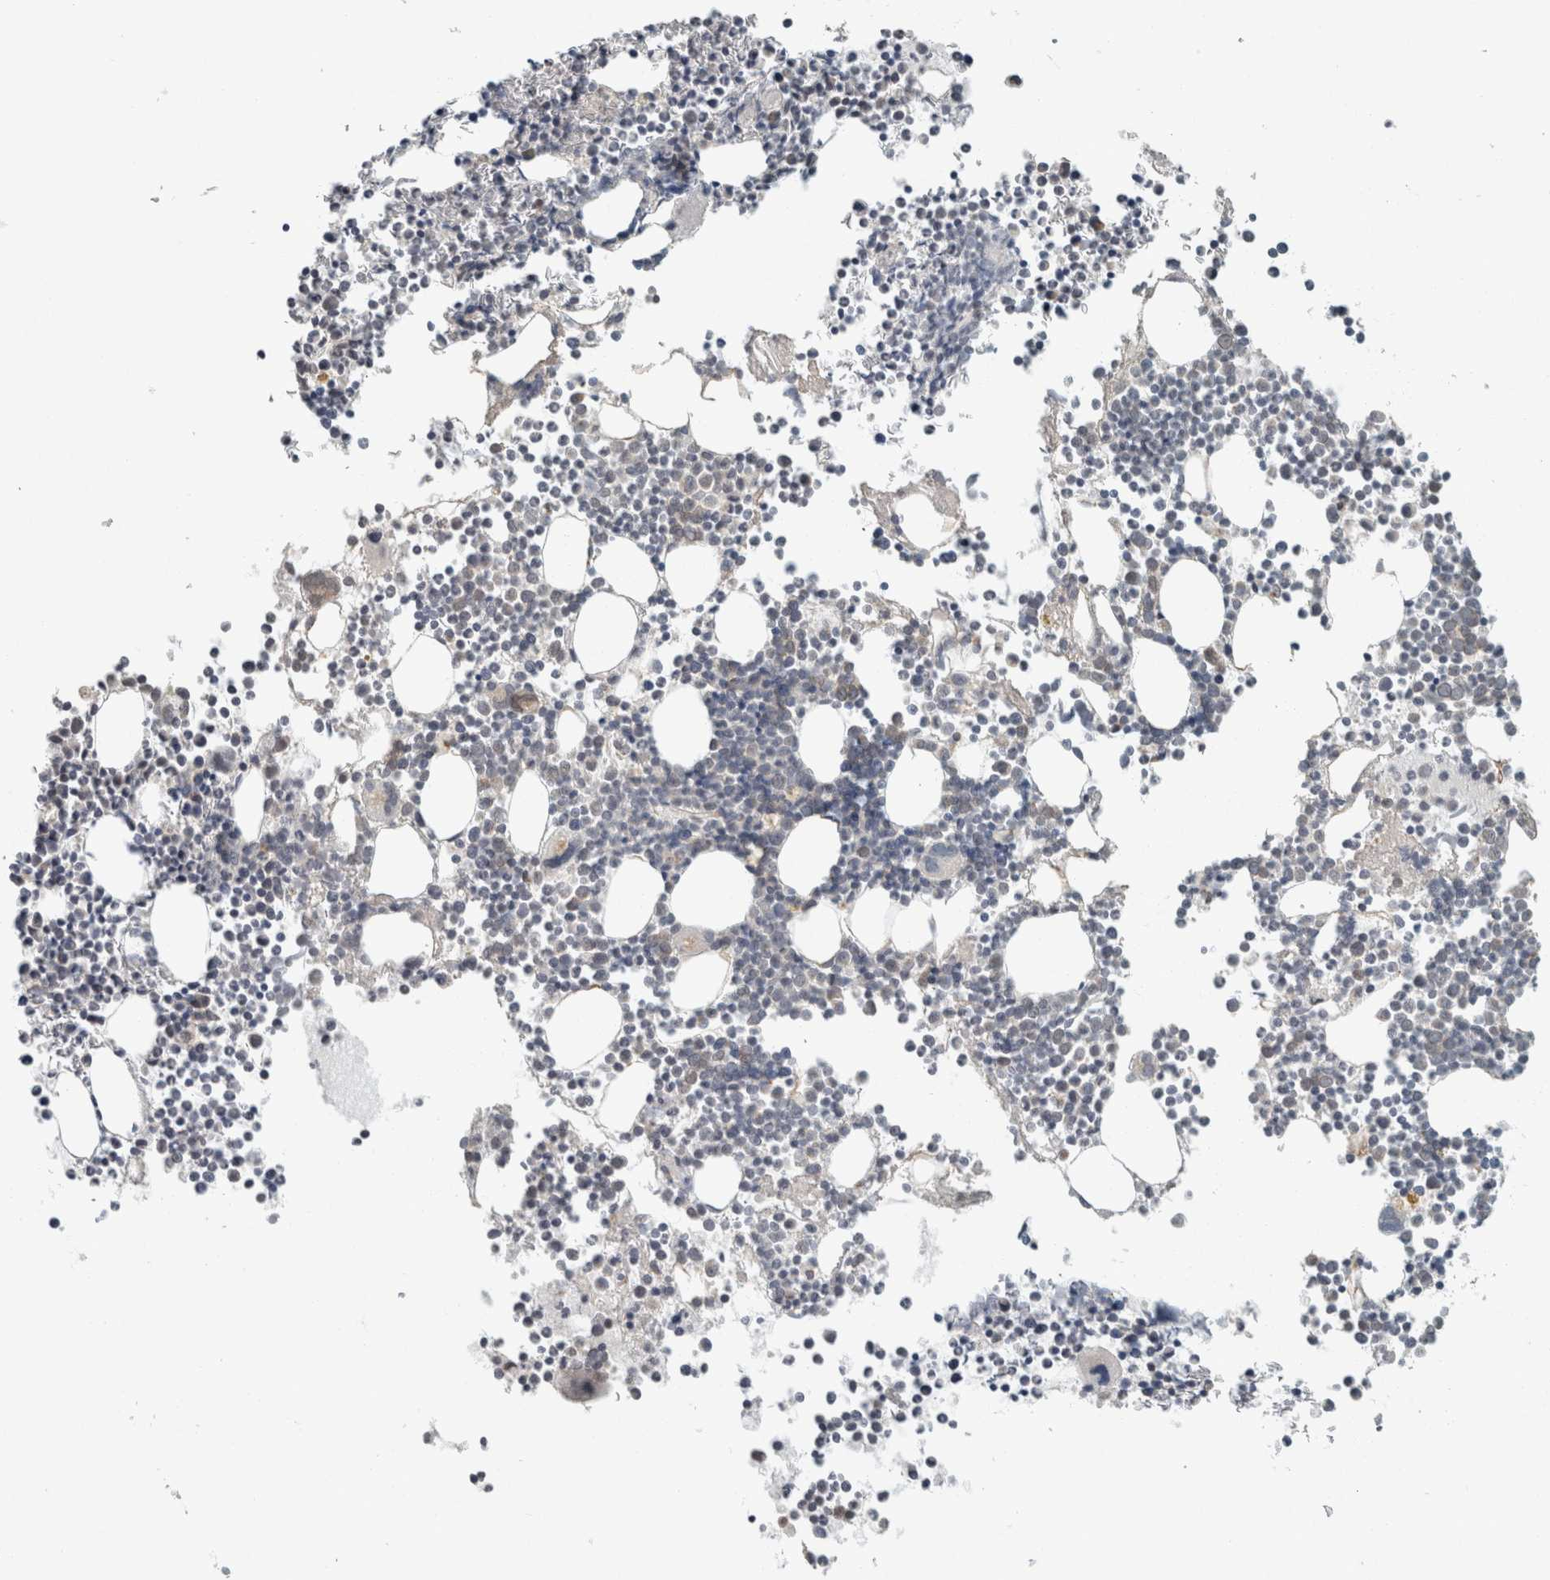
{"staining": {"intensity": "weak", "quantity": "<25%", "location": "nuclear"}, "tissue": "bone marrow", "cell_type": "Hematopoietic cells", "image_type": "normal", "snomed": [{"axis": "morphology", "description": "Normal tissue, NOS"}, {"axis": "morphology", "description": "Inflammation, NOS"}, {"axis": "topography", "description": "Bone marrow"}], "caption": "The immunohistochemistry (IHC) image has no significant expression in hematopoietic cells of bone marrow.", "gene": "TRIT1", "patient": {"sex": "male", "age": 46}}